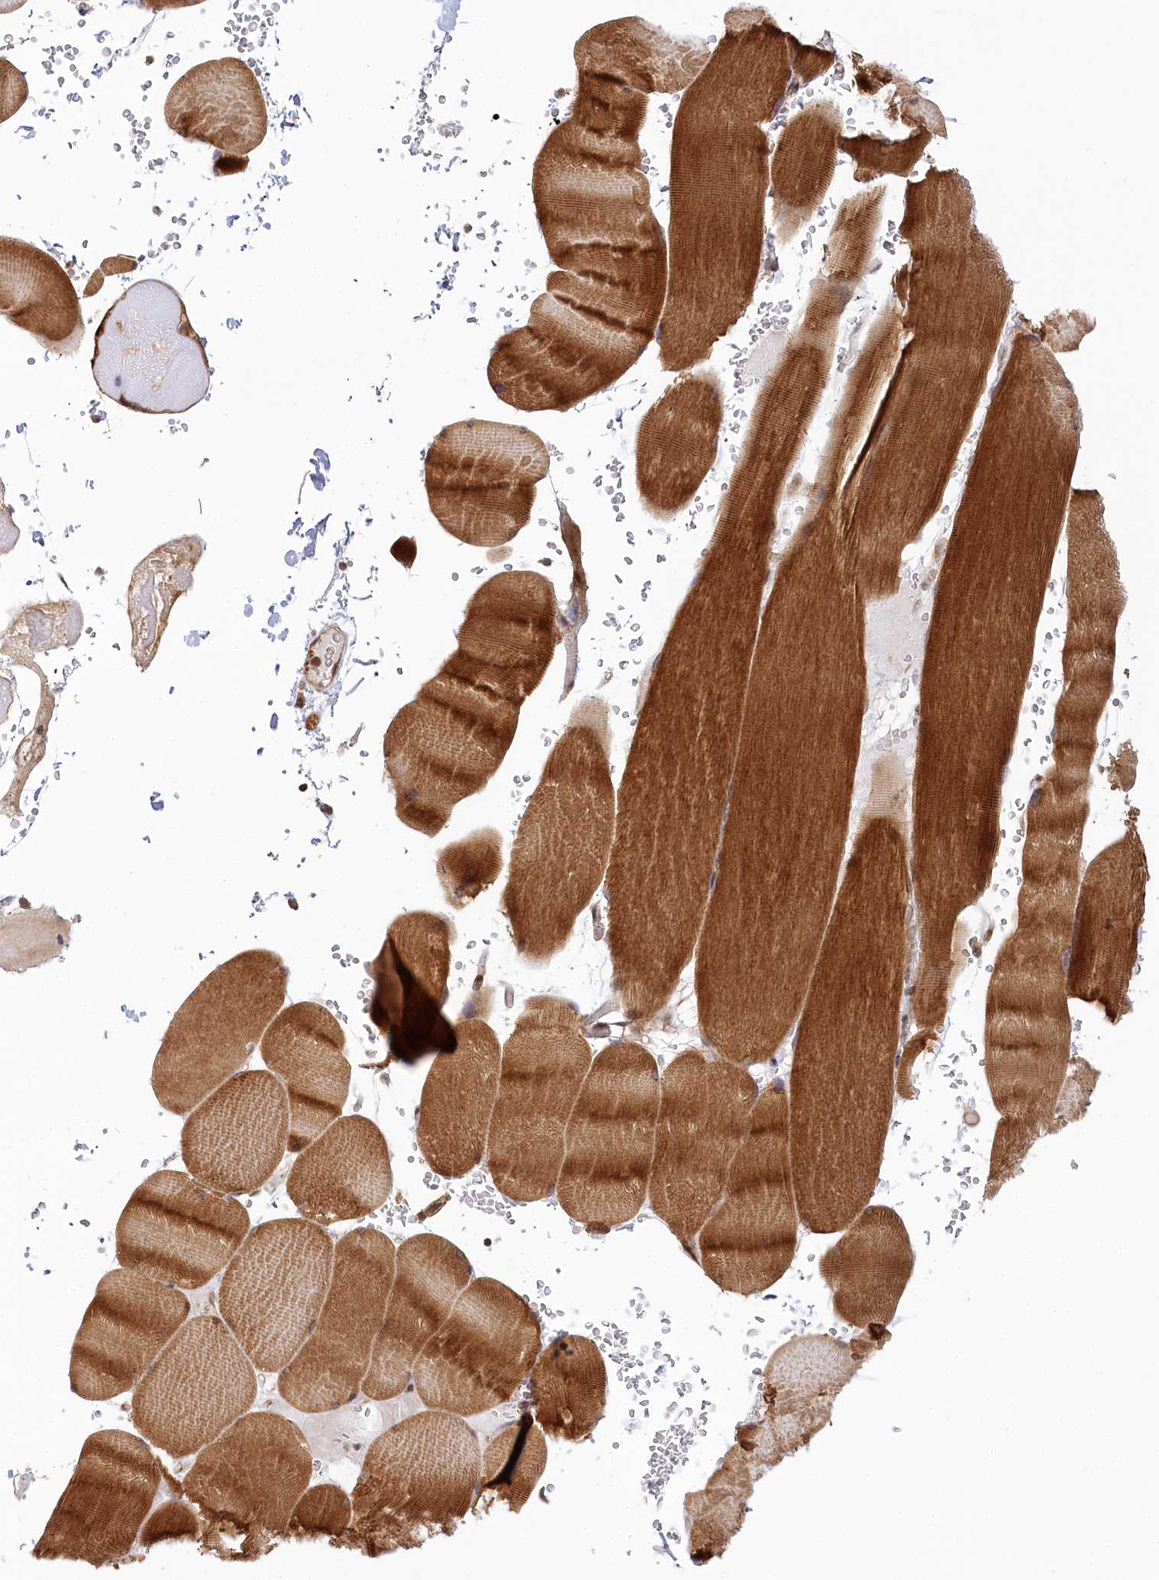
{"staining": {"intensity": "strong", "quantity": ">75%", "location": "cytoplasmic/membranous"}, "tissue": "skeletal muscle", "cell_type": "Myocytes", "image_type": "normal", "snomed": [{"axis": "morphology", "description": "Normal tissue, NOS"}, {"axis": "topography", "description": "Skeletal muscle"}, {"axis": "topography", "description": "Head-Neck"}], "caption": "Immunohistochemical staining of unremarkable human skeletal muscle displays >75% levels of strong cytoplasmic/membranous protein staining in about >75% of myocytes.", "gene": "CEP70", "patient": {"sex": "male", "age": 66}}